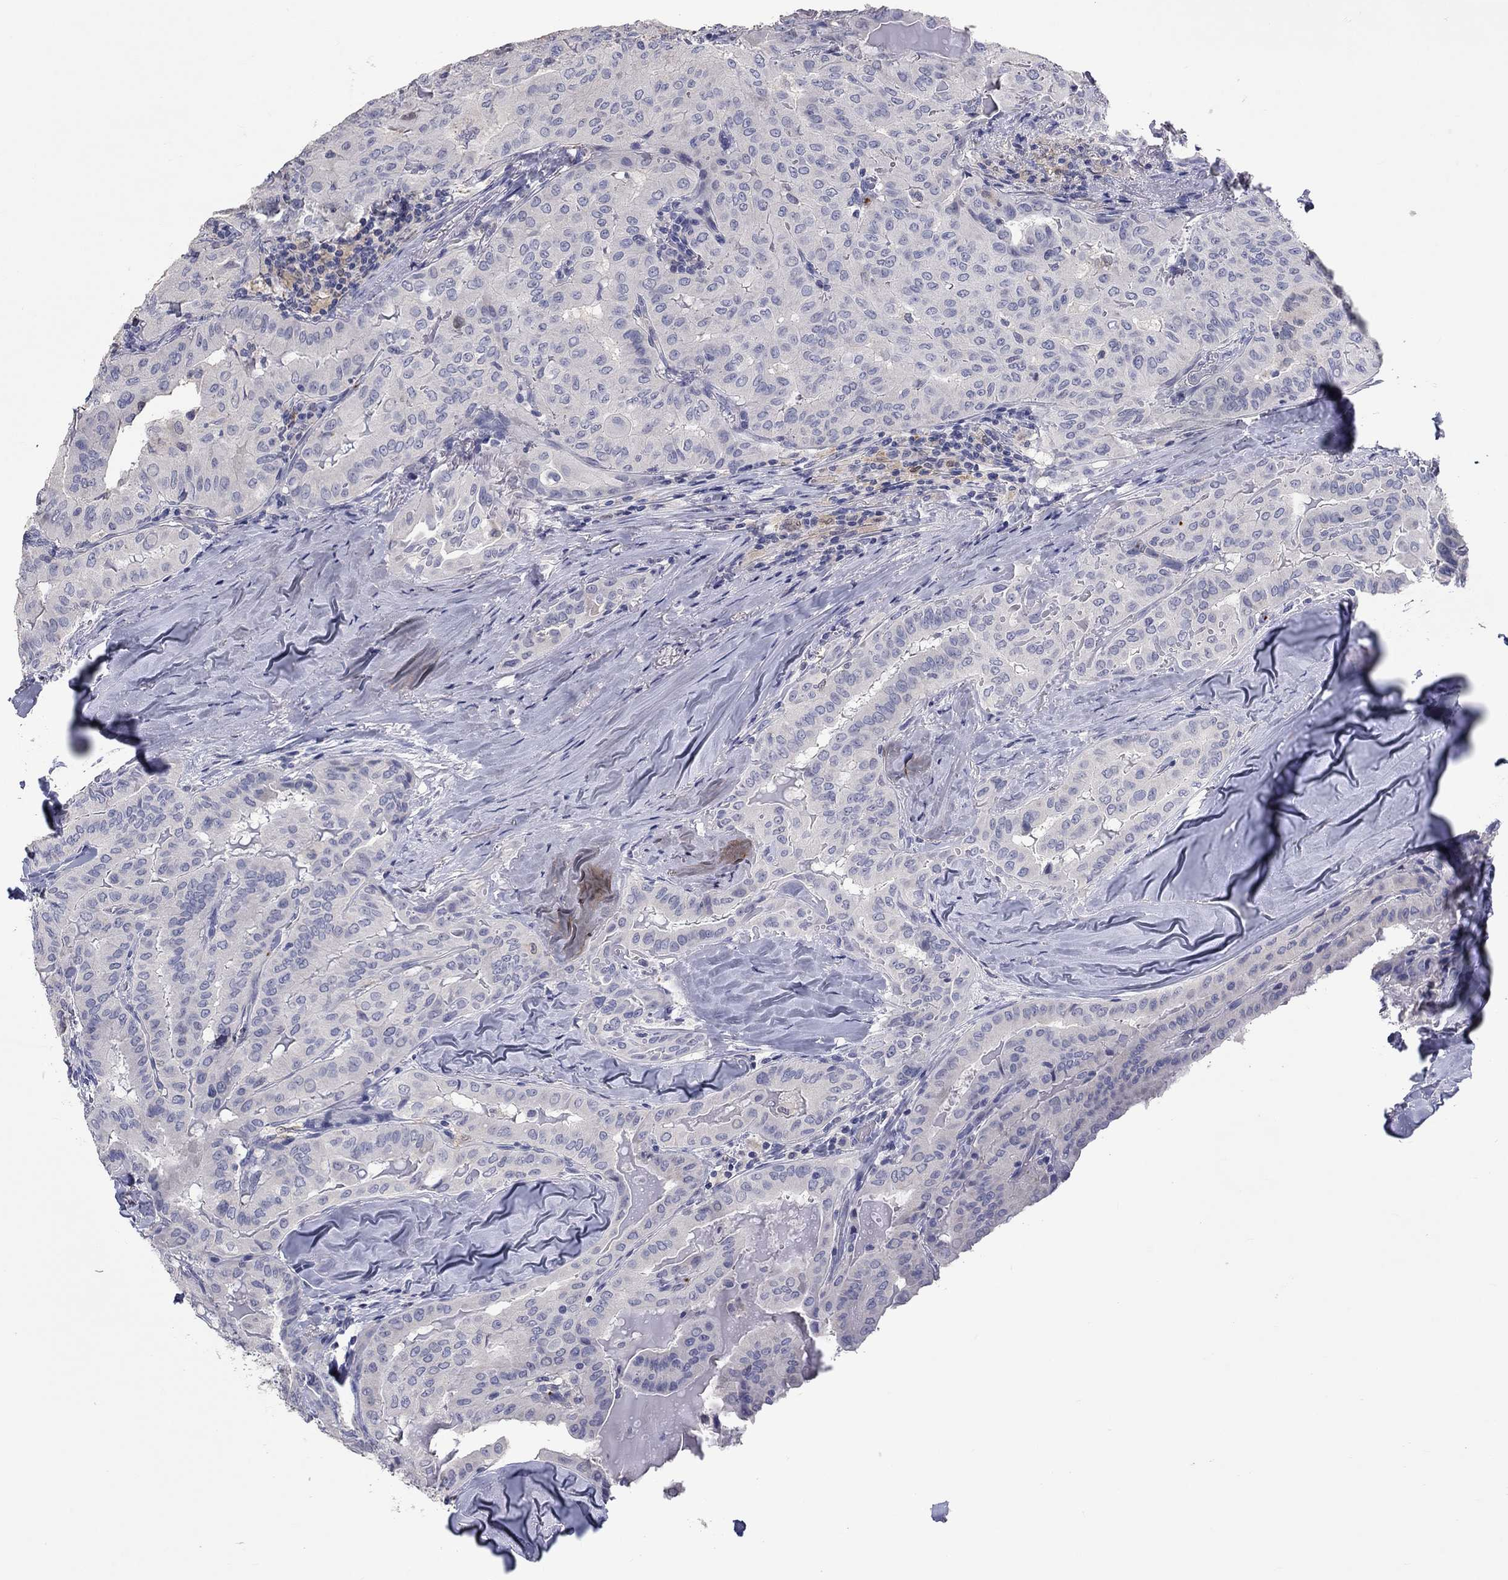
{"staining": {"intensity": "negative", "quantity": "none", "location": "none"}, "tissue": "thyroid cancer", "cell_type": "Tumor cells", "image_type": "cancer", "snomed": [{"axis": "morphology", "description": "Papillary adenocarcinoma, NOS"}, {"axis": "topography", "description": "Thyroid gland"}], "caption": "Papillary adenocarcinoma (thyroid) was stained to show a protein in brown. There is no significant positivity in tumor cells.", "gene": "PLEK", "patient": {"sex": "female", "age": 68}}